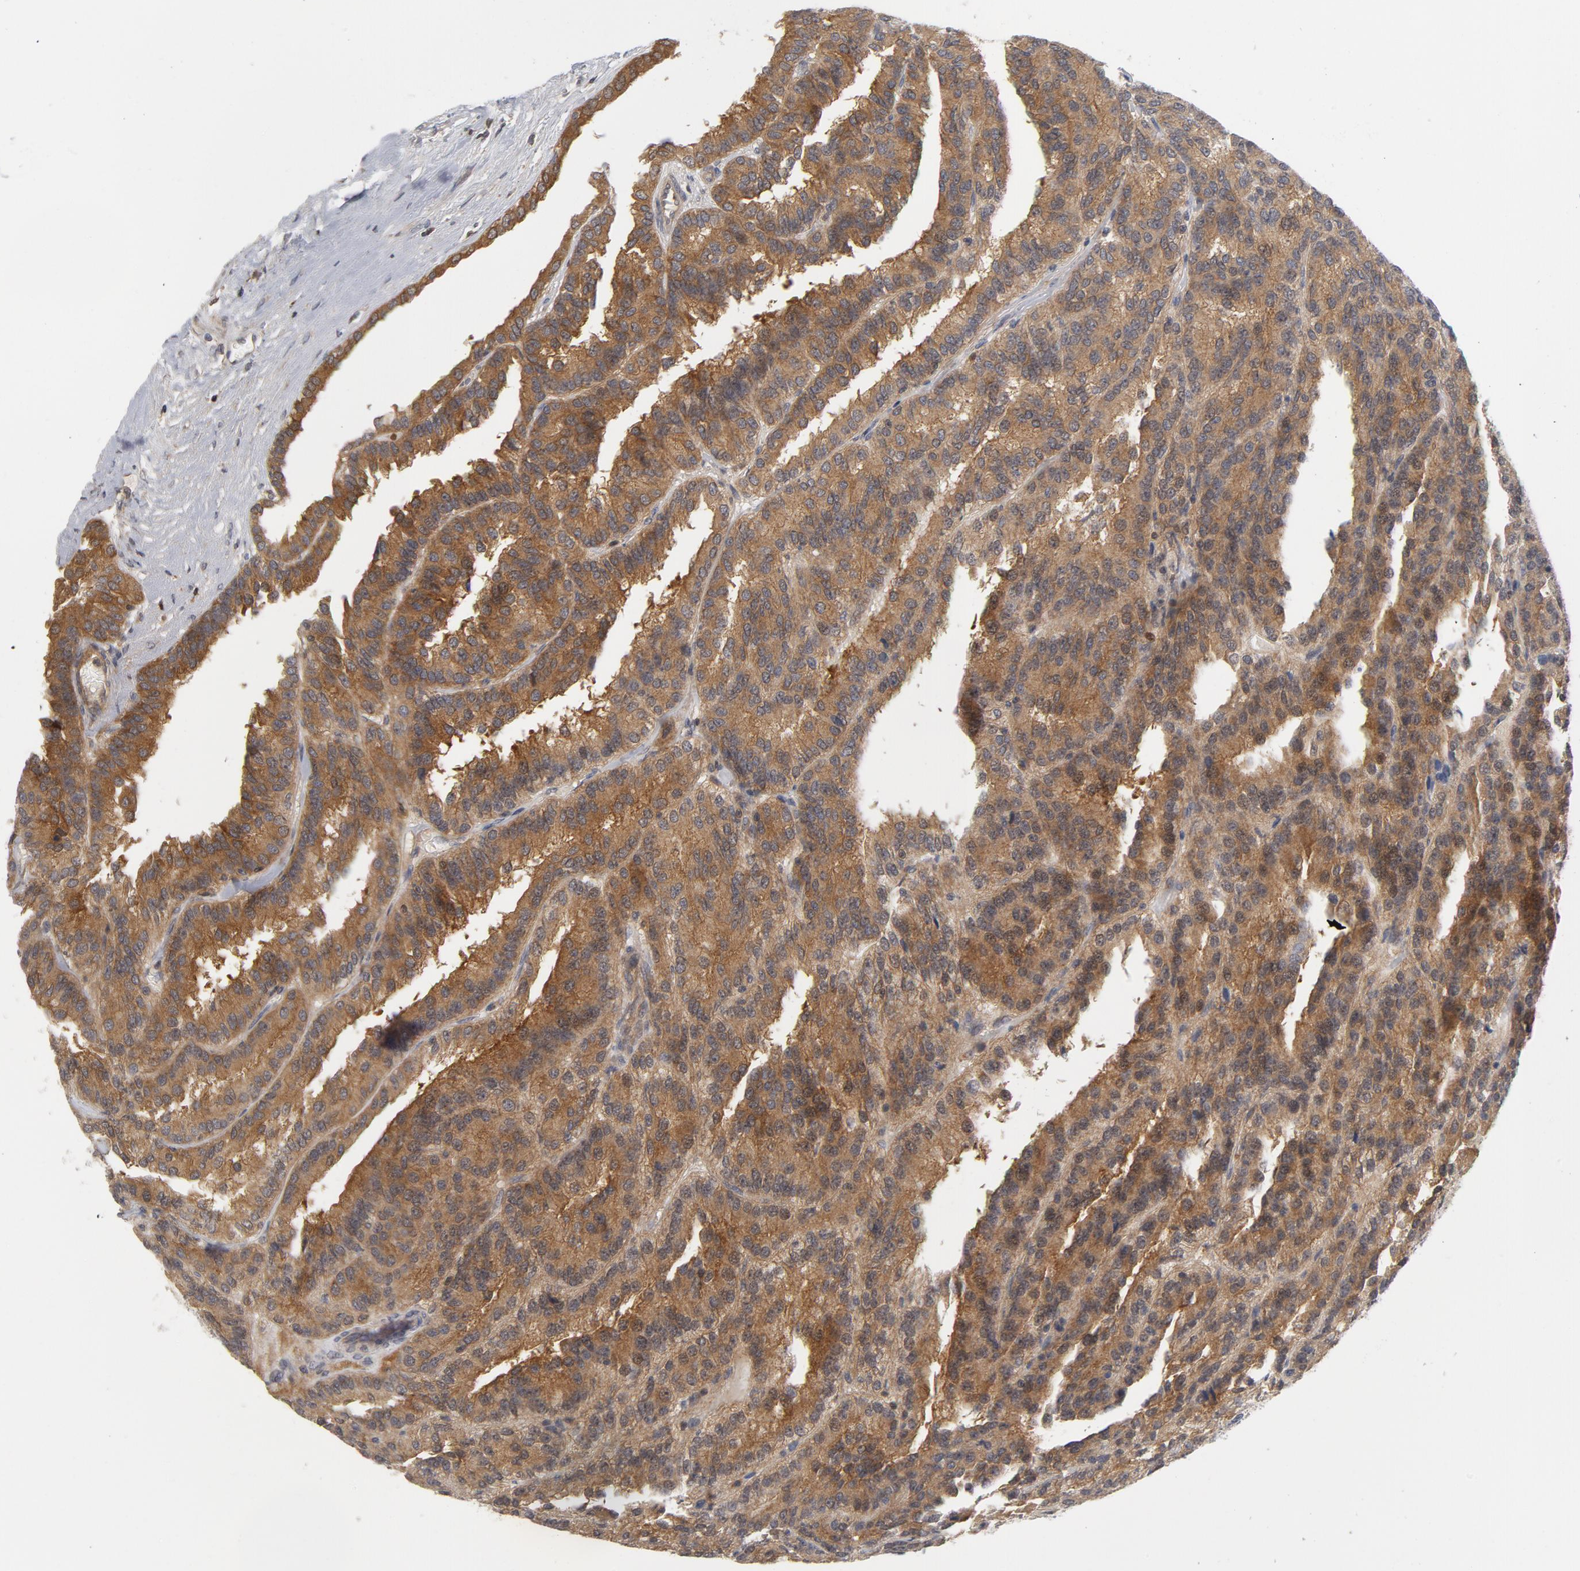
{"staining": {"intensity": "moderate", "quantity": ">75%", "location": "cytoplasmic/membranous"}, "tissue": "renal cancer", "cell_type": "Tumor cells", "image_type": "cancer", "snomed": [{"axis": "morphology", "description": "Adenocarcinoma, NOS"}, {"axis": "topography", "description": "Kidney"}], "caption": "Protein expression analysis of renal cancer (adenocarcinoma) reveals moderate cytoplasmic/membranous positivity in about >75% of tumor cells.", "gene": "TRADD", "patient": {"sex": "male", "age": 46}}